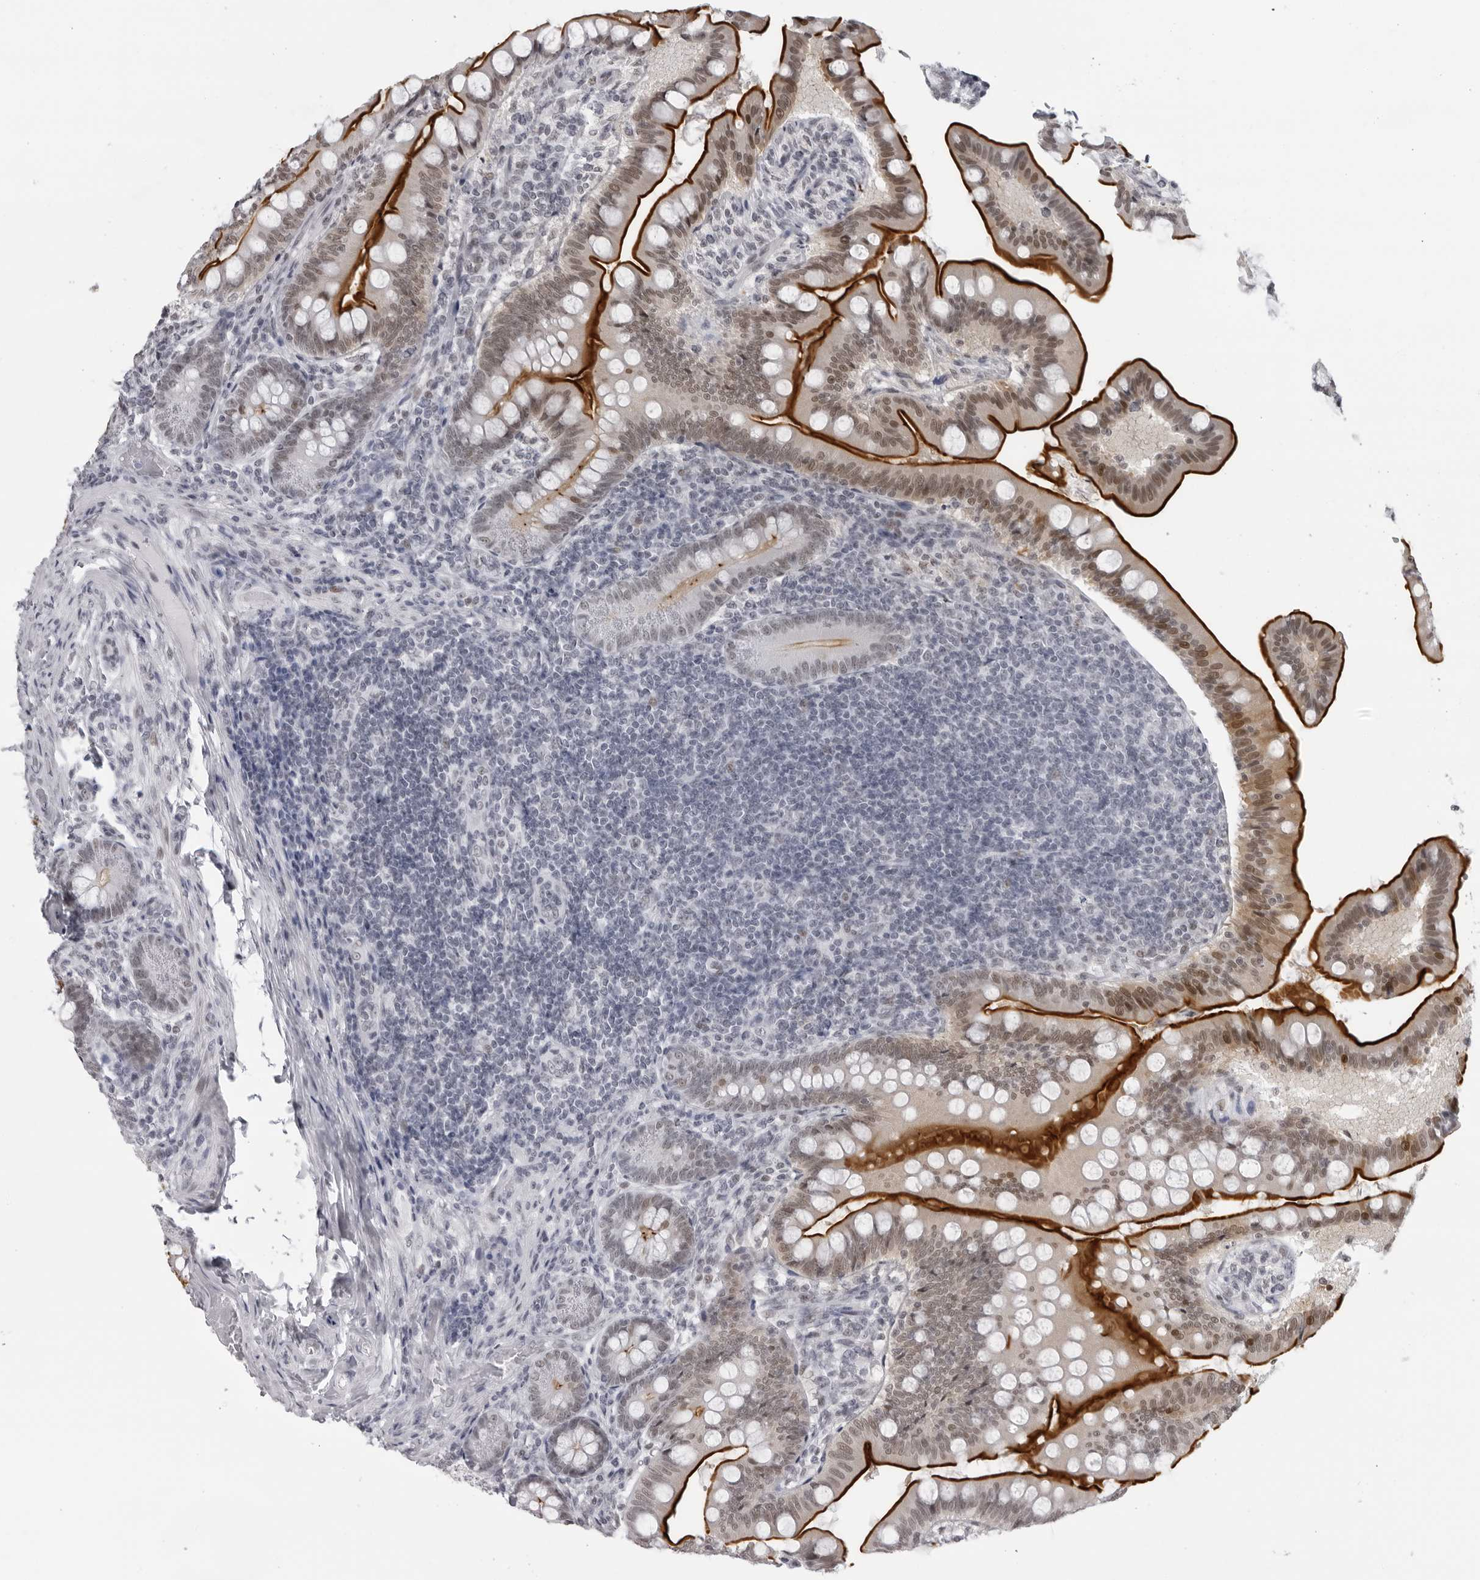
{"staining": {"intensity": "strong", "quantity": ">75%", "location": "cytoplasmic/membranous,nuclear"}, "tissue": "small intestine", "cell_type": "Glandular cells", "image_type": "normal", "snomed": [{"axis": "morphology", "description": "Normal tissue, NOS"}, {"axis": "topography", "description": "Small intestine"}], "caption": "Immunohistochemistry photomicrograph of unremarkable small intestine stained for a protein (brown), which exhibits high levels of strong cytoplasmic/membranous,nuclear expression in approximately >75% of glandular cells.", "gene": "ESPN", "patient": {"sex": "male", "age": 7}}